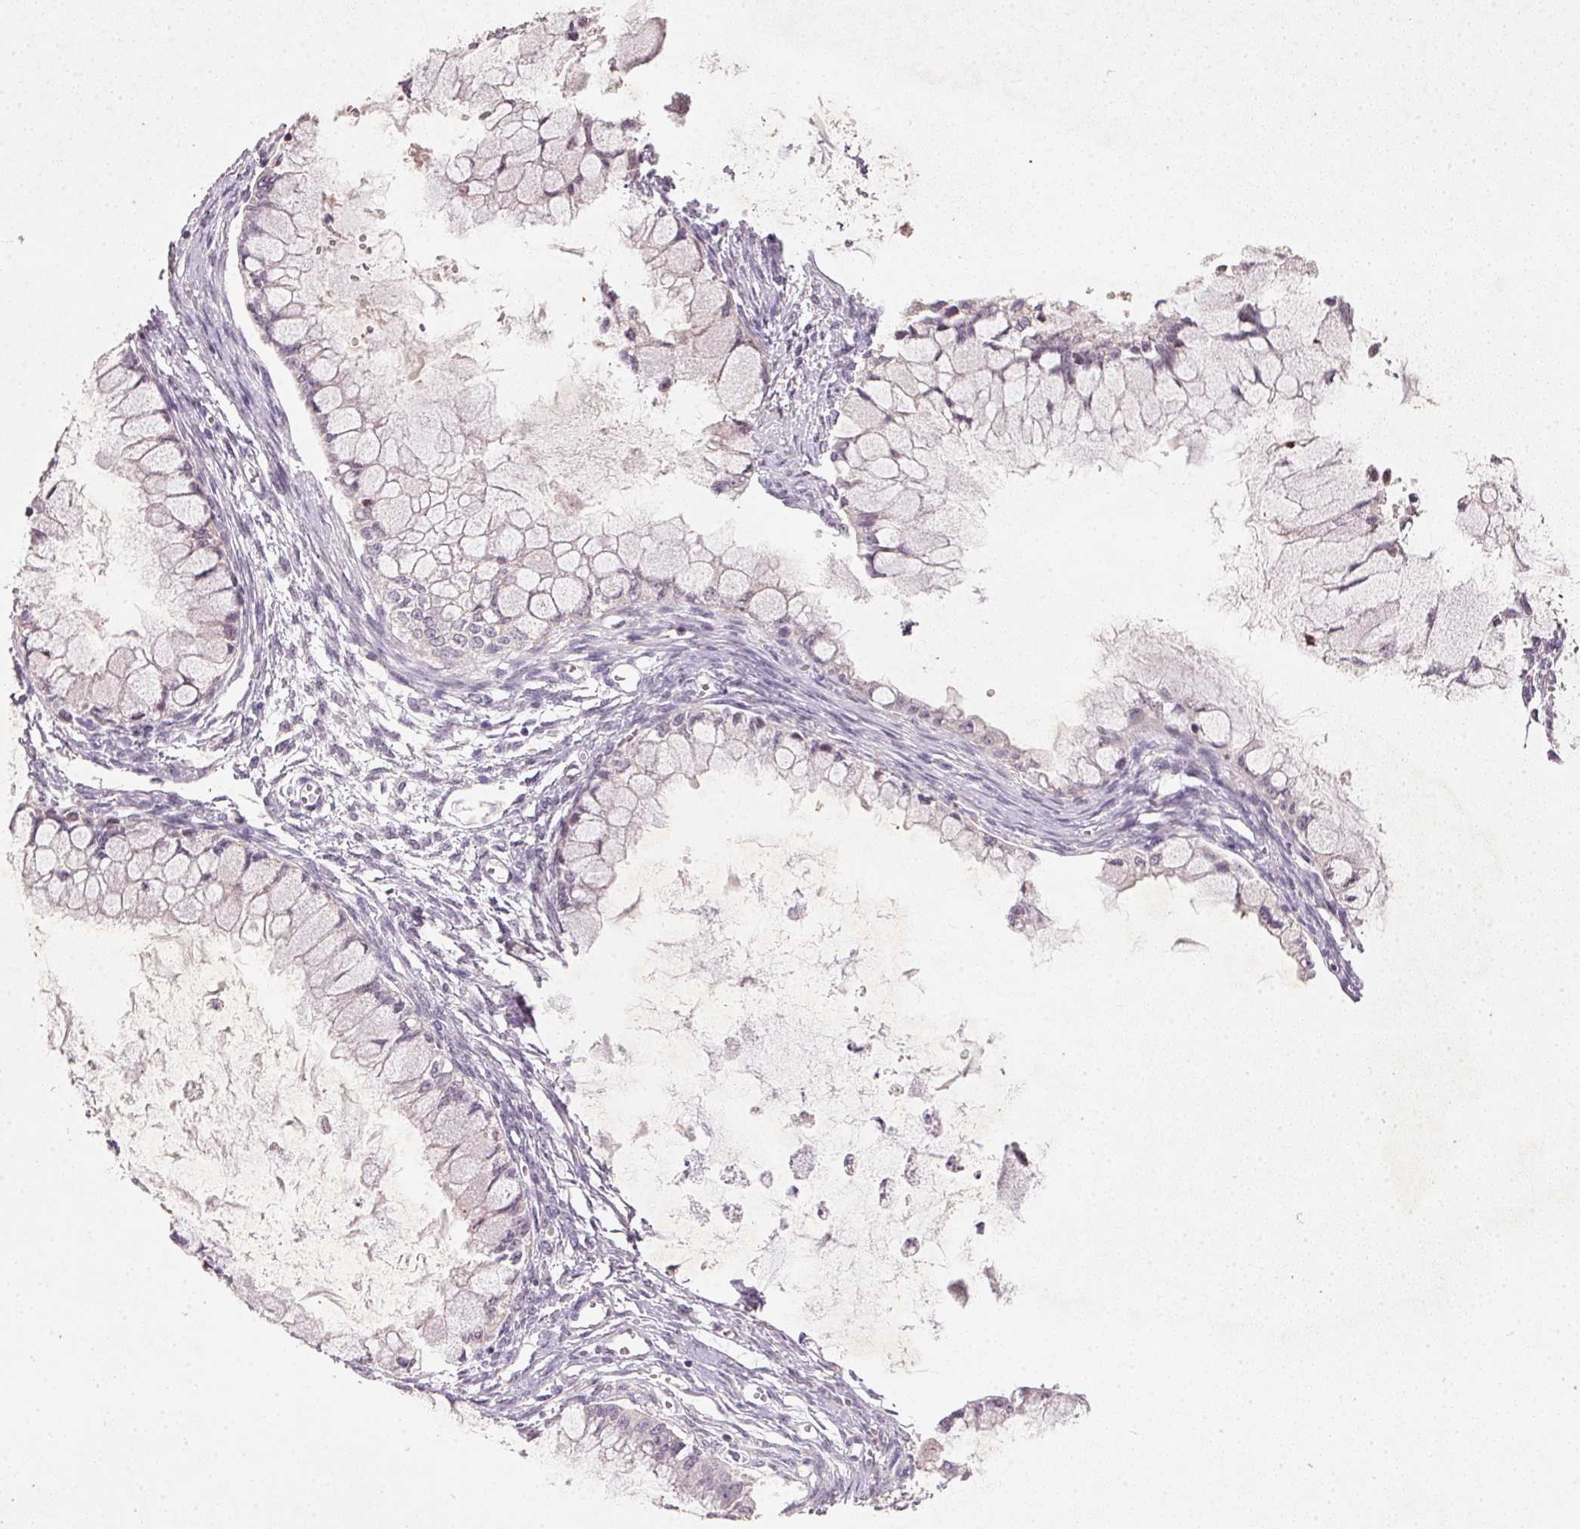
{"staining": {"intensity": "negative", "quantity": "none", "location": "none"}, "tissue": "ovarian cancer", "cell_type": "Tumor cells", "image_type": "cancer", "snomed": [{"axis": "morphology", "description": "Cystadenocarcinoma, mucinous, NOS"}, {"axis": "topography", "description": "Ovary"}], "caption": "The image shows no significant staining in tumor cells of ovarian cancer (mucinous cystadenocarcinoma).", "gene": "KCNK15", "patient": {"sex": "female", "age": 34}}